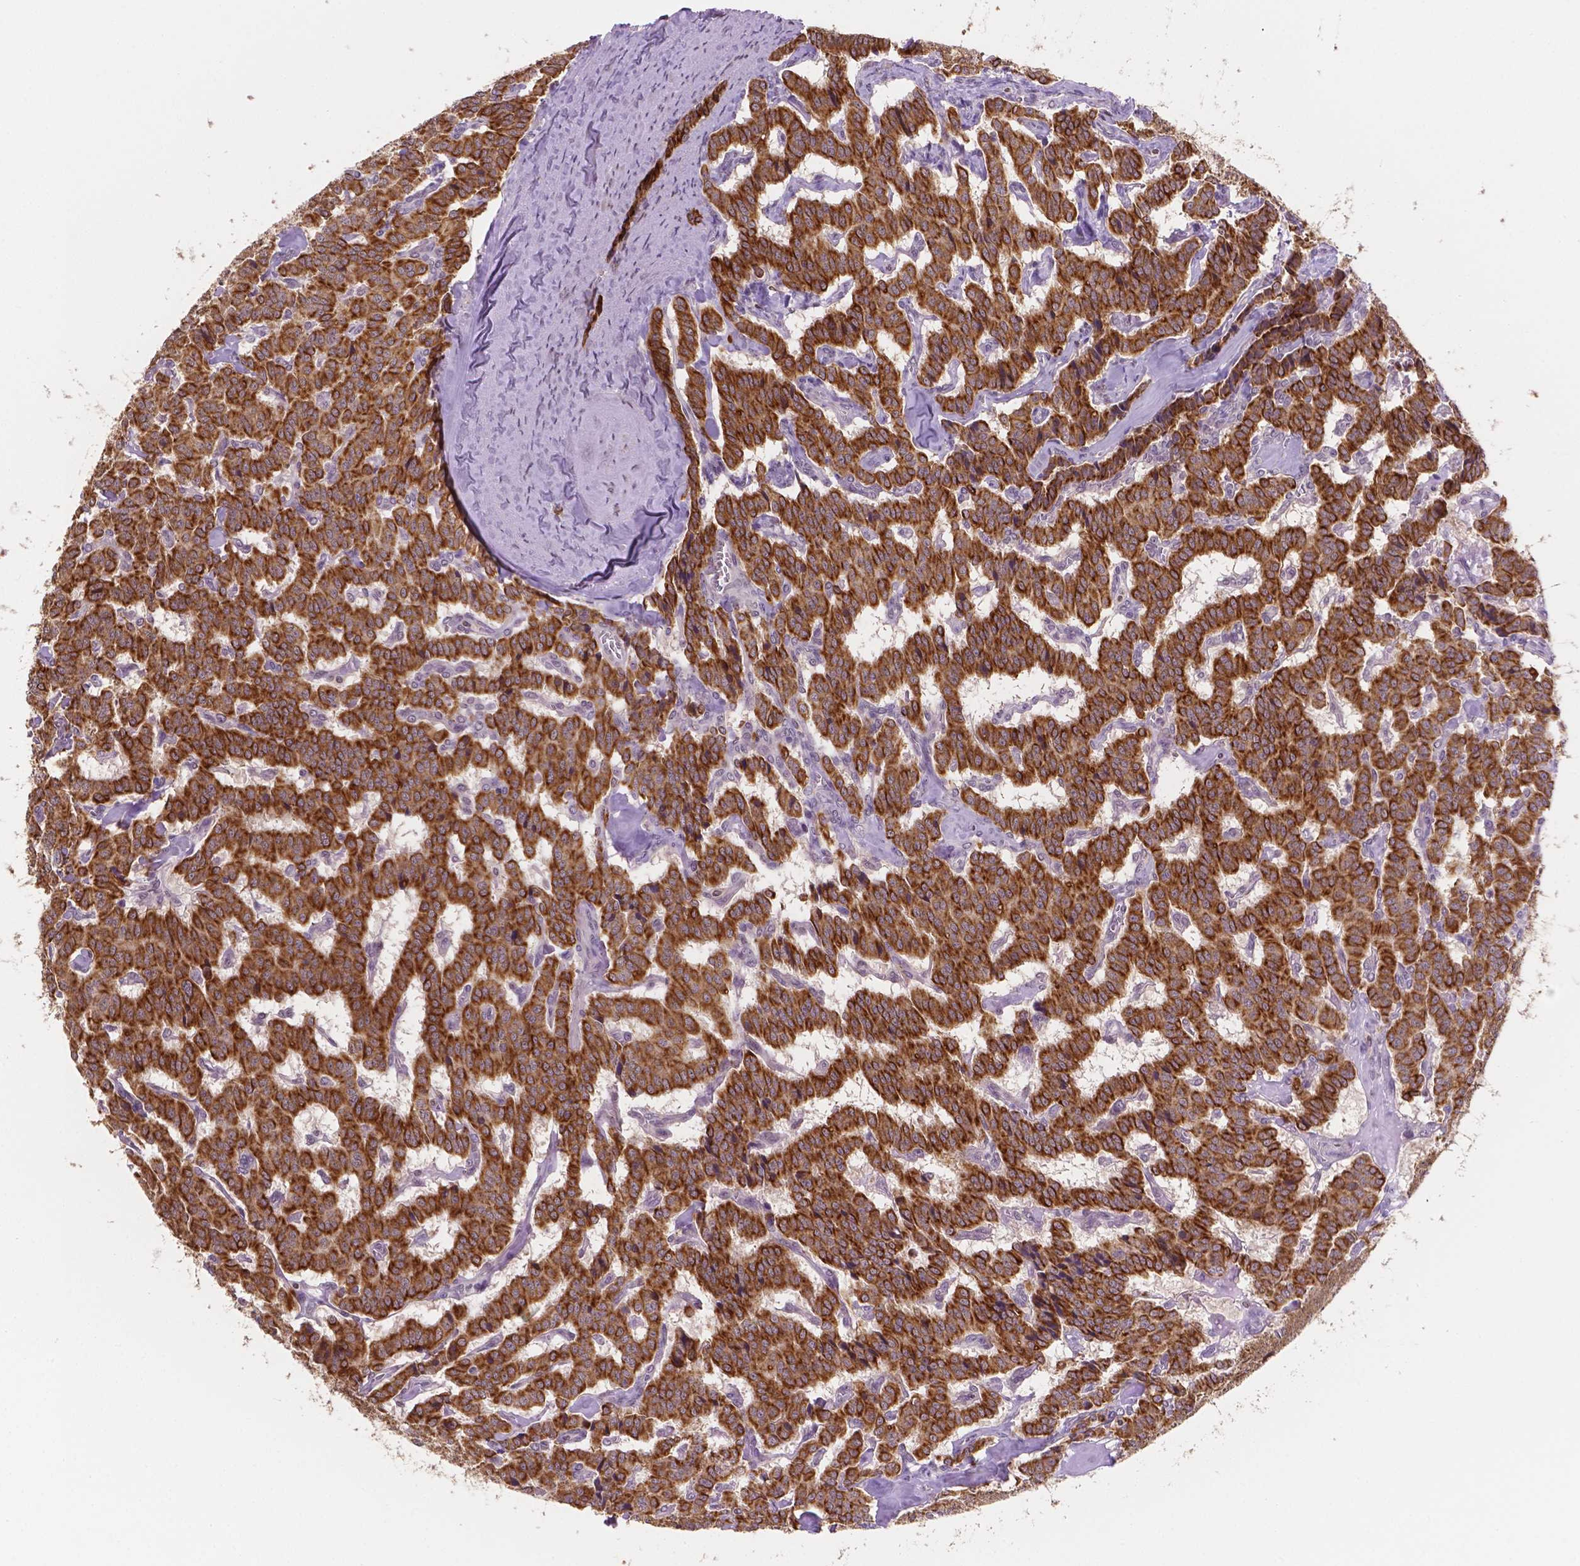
{"staining": {"intensity": "strong", "quantity": ">75%", "location": "cytoplasmic/membranous"}, "tissue": "carcinoid", "cell_type": "Tumor cells", "image_type": "cancer", "snomed": [{"axis": "morphology", "description": "Carcinoid, malignant, NOS"}, {"axis": "topography", "description": "Lung"}], "caption": "There is high levels of strong cytoplasmic/membranous positivity in tumor cells of carcinoid (malignant), as demonstrated by immunohistochemical staining (brown color).", "gene": "SHLD3", "patient": {"sex": "female", "age": 46}}